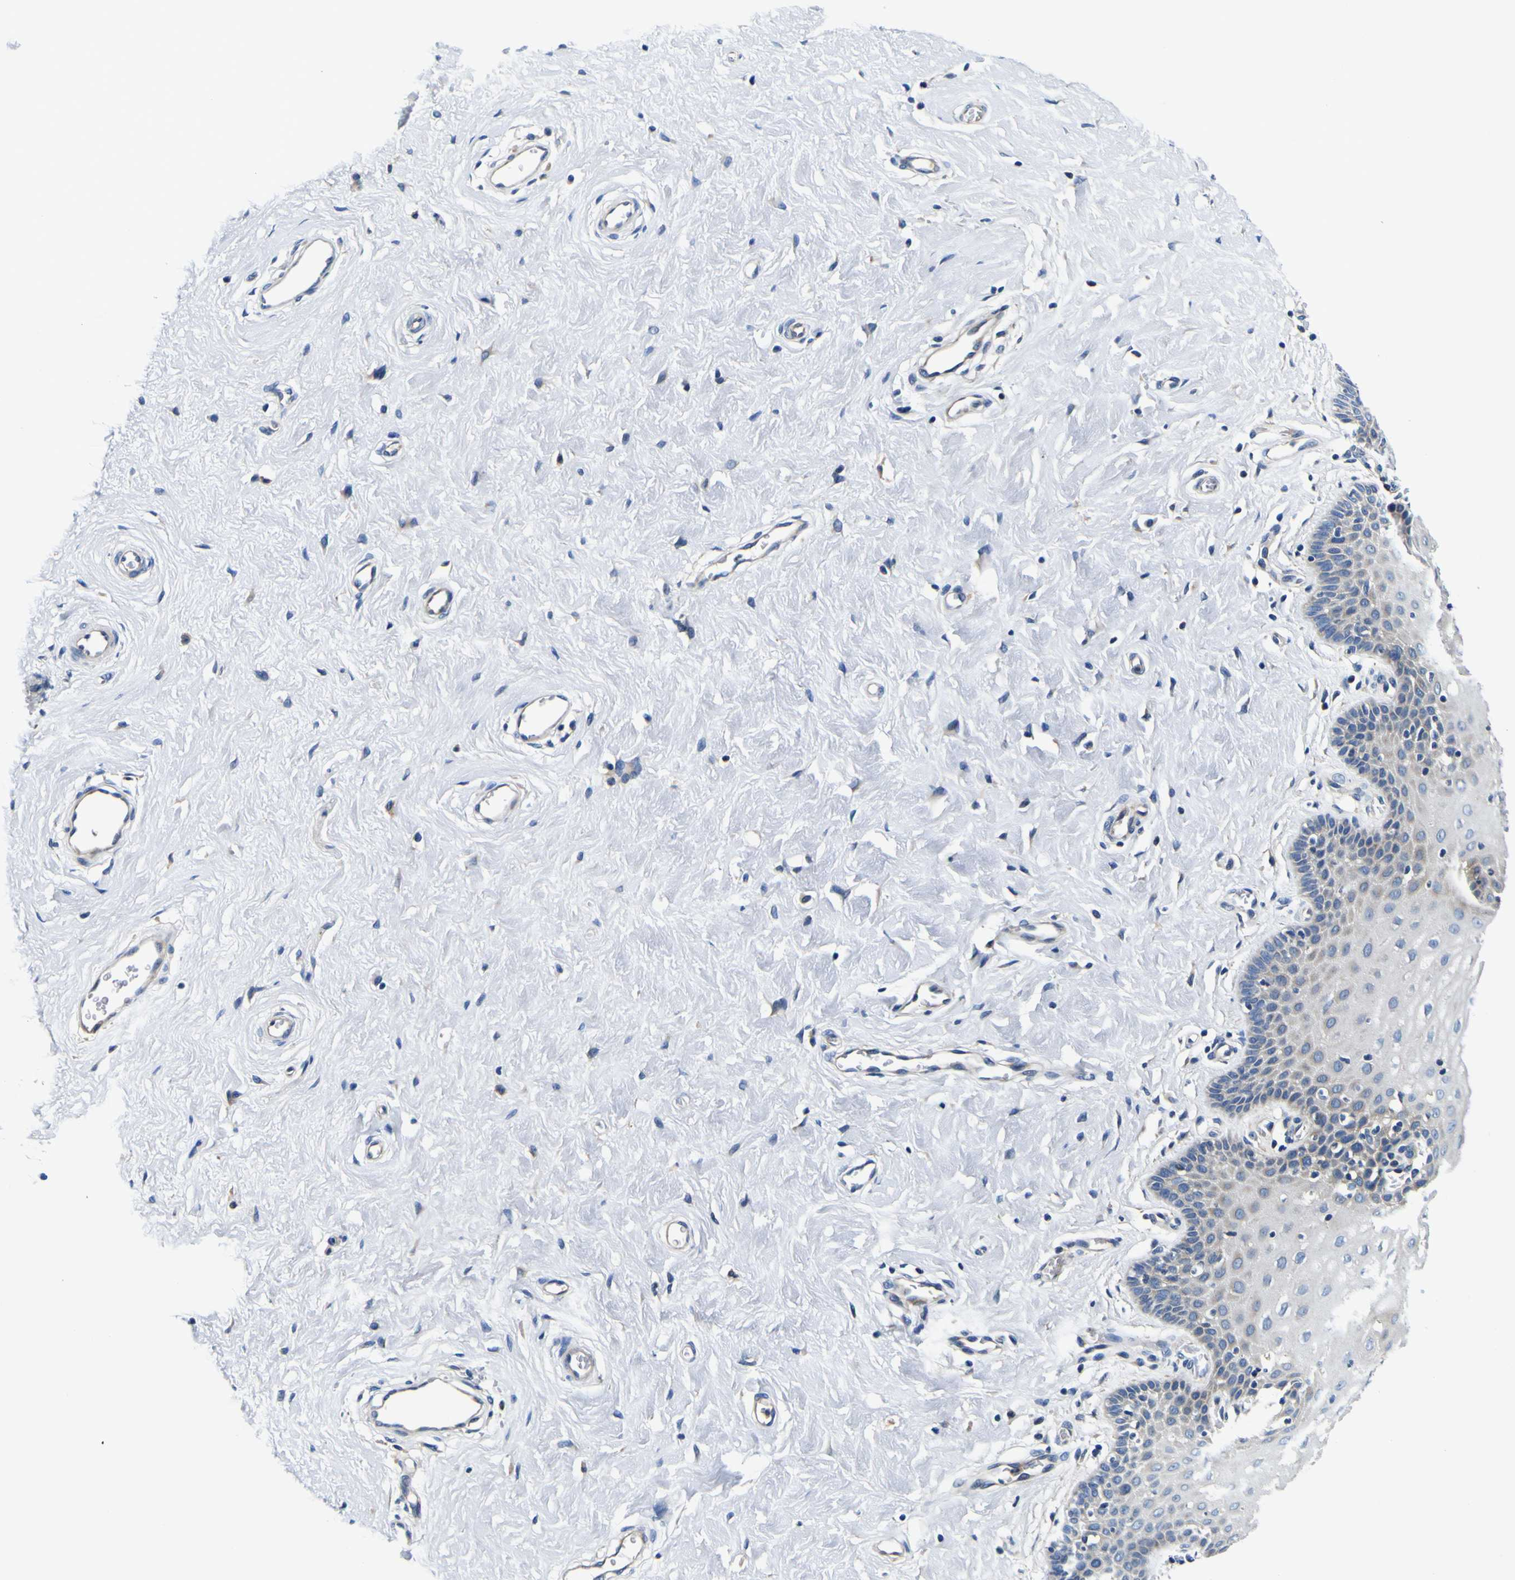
{"staining": {"intensity": "weak", "quantity": ">75%", "location": "cytoplasmic/membranous"}, "tissue": "cervix", "cell_type": "Glandular cells", "image_type": "normal", "snomed": [{"axis": "morphology", "description": "Normal tissue, NOS"}, {"axis": "topography", "description": "Cervix"}], "caption": "Weak cytoplasmic/membranous positivity for a protein is identified in about >75% of glandular cells of benign cervix using immunohistochemistry (IHC).", "gene": "CLSTN1", "patient": {"sex": "female", "age": 55}}